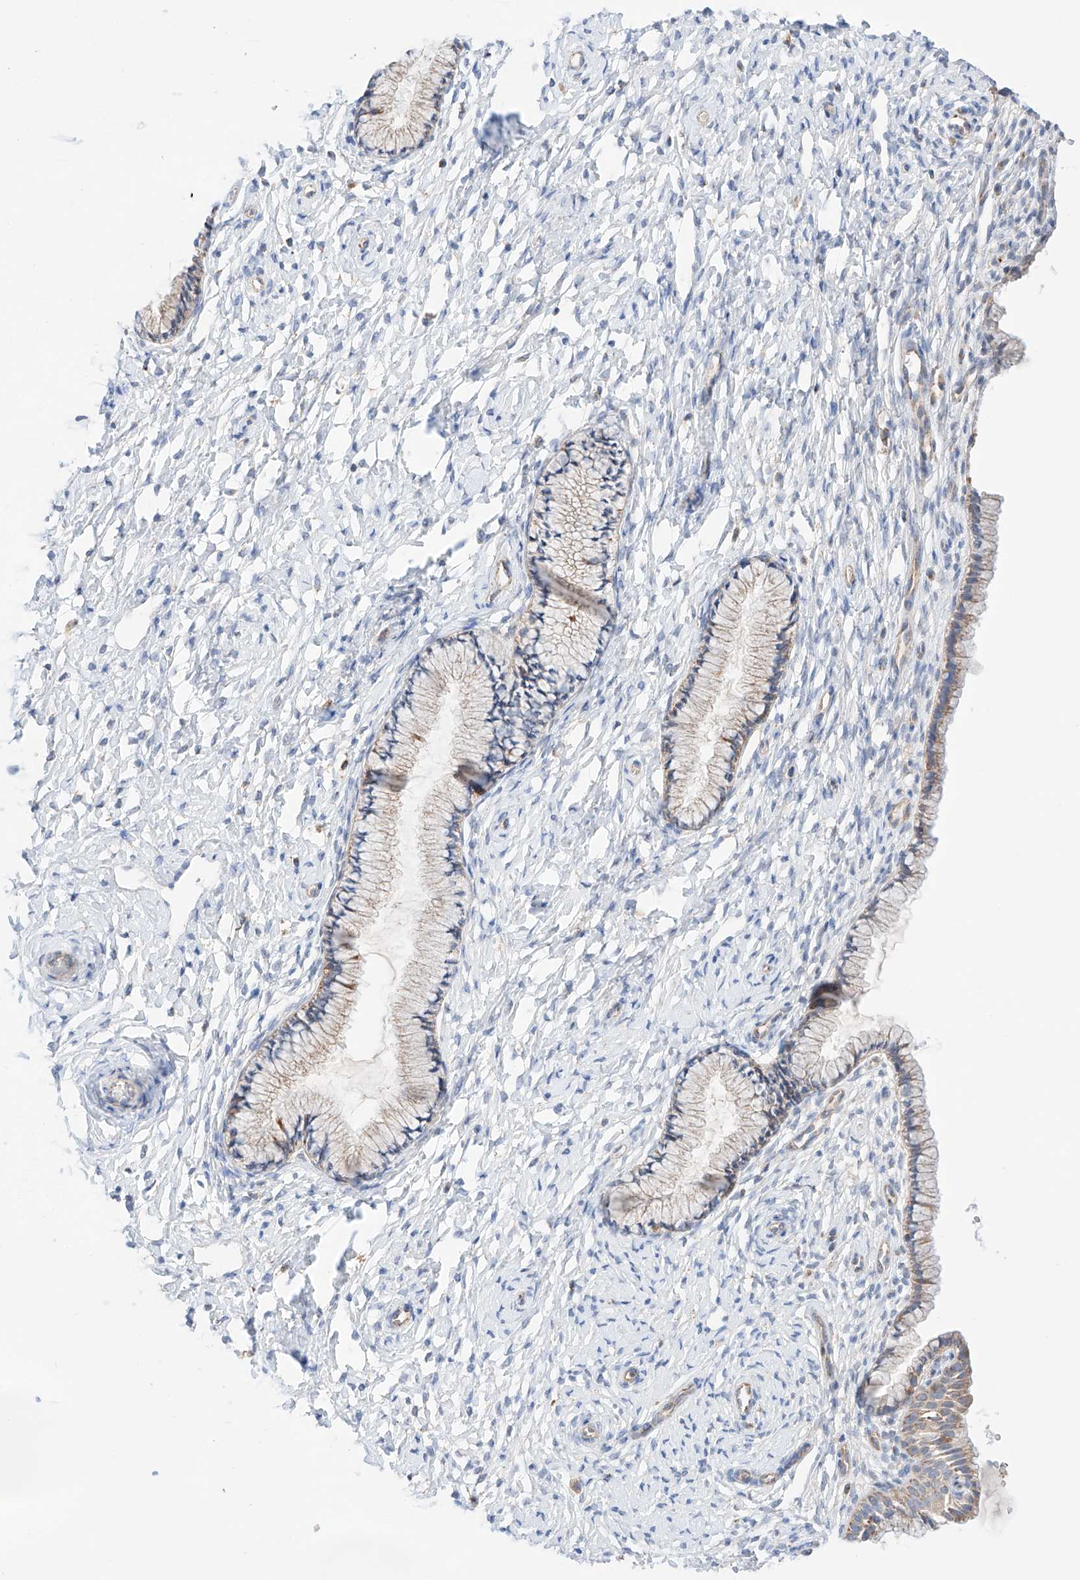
{"staining": {"intensity": "moderate", "quantity": "25%-75%", "location": "cytoplasmic/membranous"}, "tissue": "cervix", "cell_type": "Glandular cells", "image_type": "normal", "snomed": [{"axis": "morphology", "description": "Normal tissue, NOS"}, {"axis": "topography", "description": "Cervix"}], "caption": "This photomicrograph displays immunohistochemistry (IHC) staining of normal human cervix, with medium moderate cytoplasmic/membranous staining in approximately 25%-75% of glandular cells.", "gene": "KTI12", "patient": {"sex": "female", "age": 33}}